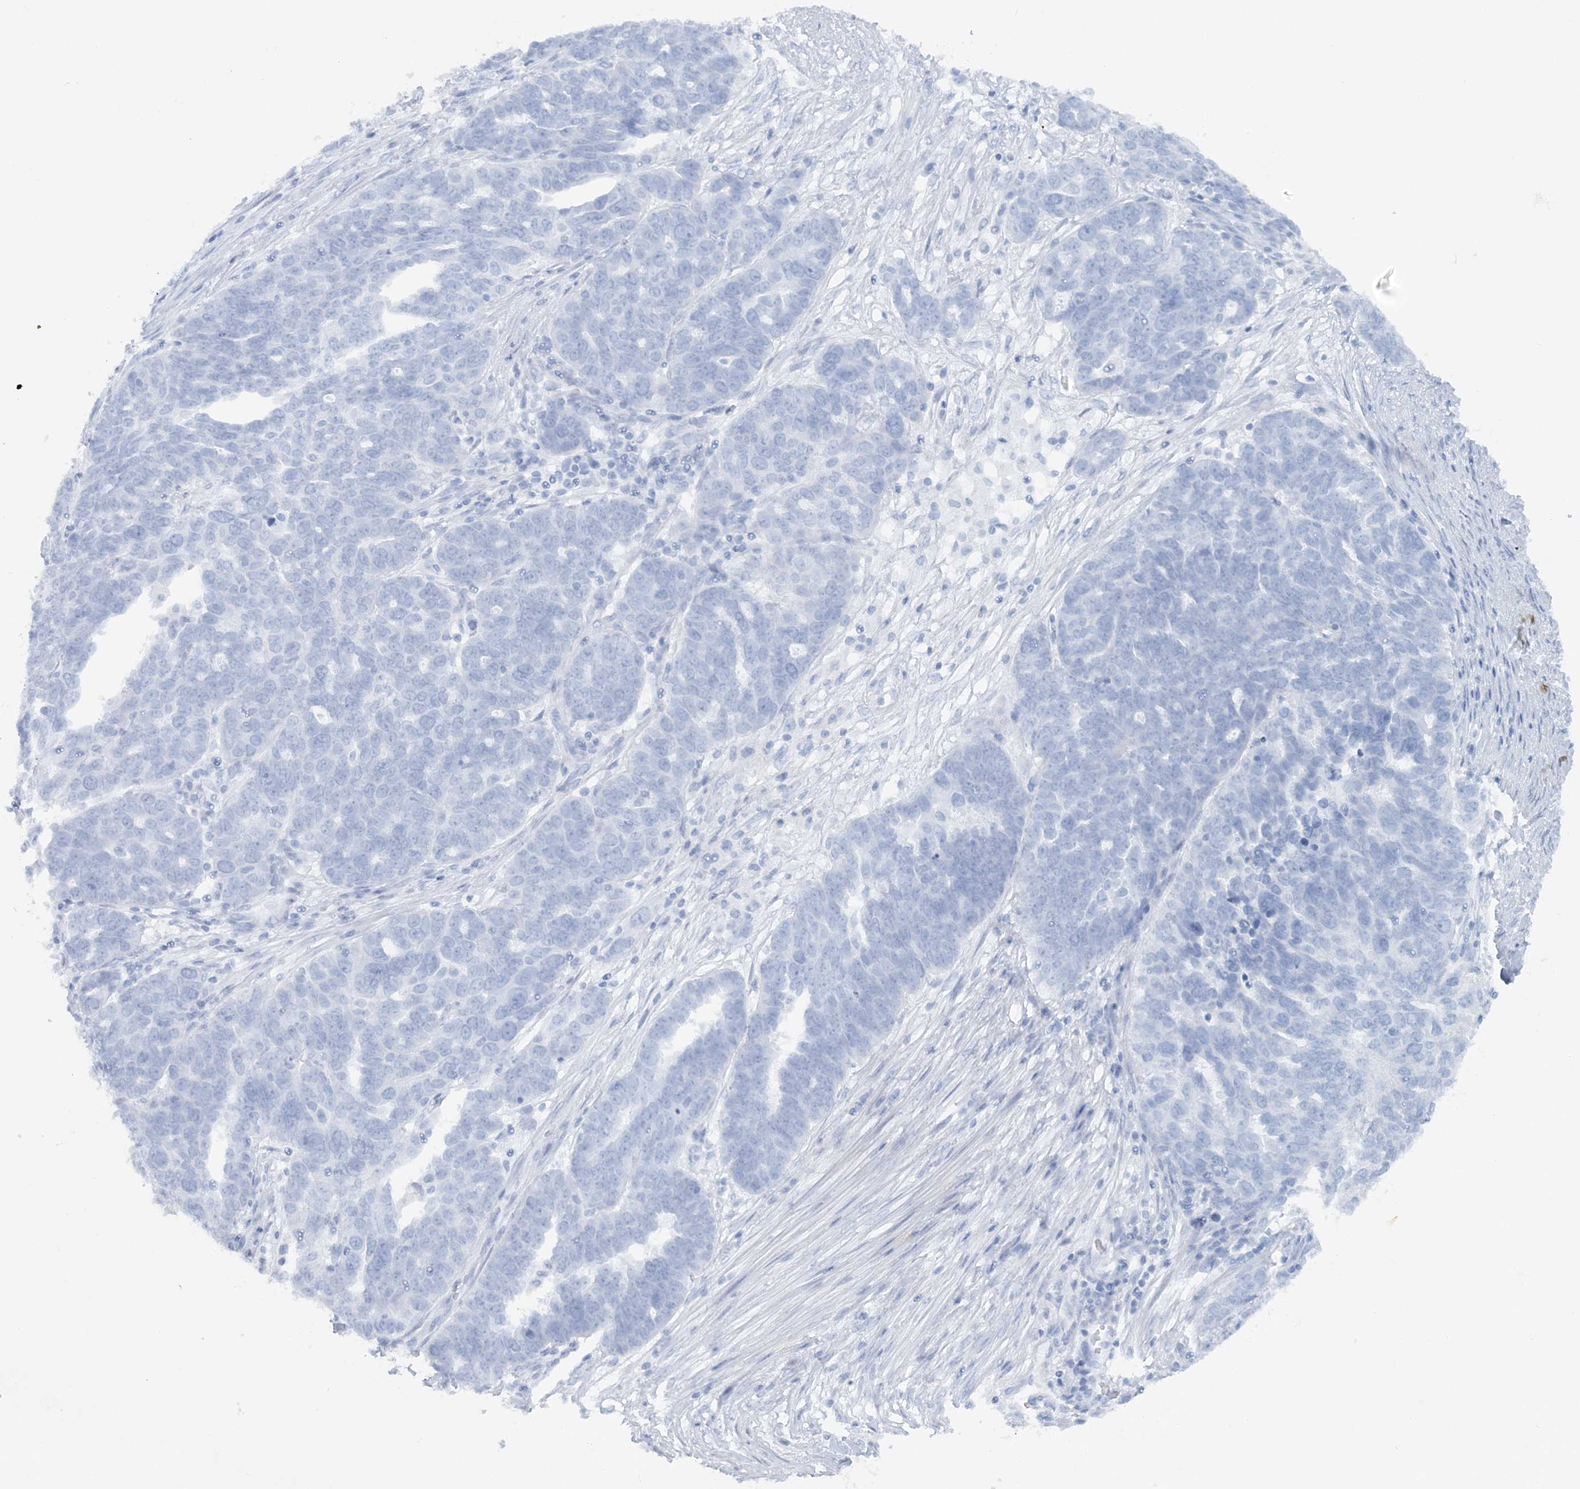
{"staining": {"intensity": "negative", "quantity": "none", "location": "none"}, "tissue": "ovarian cancer", "cell_type": "Tumor cells", "image_type": "cancer", "snomed": [{"axis": "morphology", "description": "Cystadenocarcinoma, serous, NOS"}, {"axis": "topography", "description": "Ovary"}], "caption": "IHC histopathology image of neoplastic tissue: ovarian serous cystadenocarcinoma stained with DAB (3,3'-diaminobenzidine) shows no significant protein expression in tumor cells.", "gene": "ATP11A", "patient": {"sex": "female", "age": 59}}